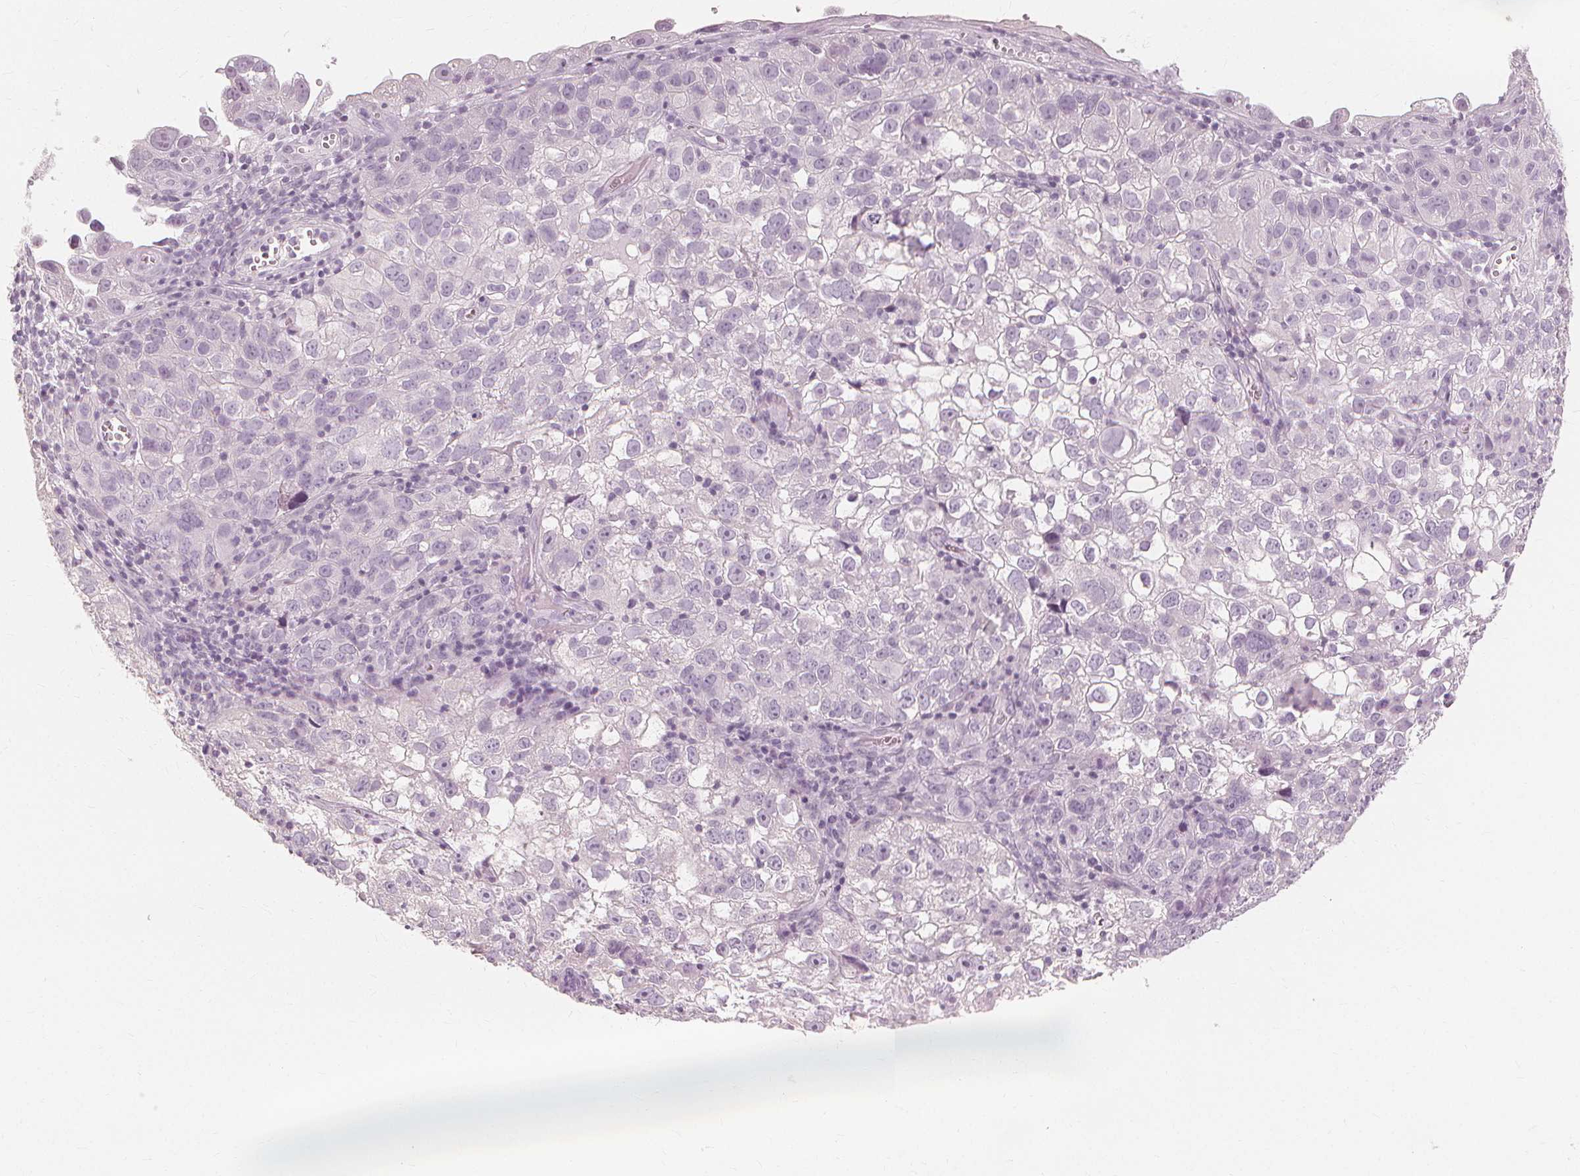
{"staining": {"intensity": "negative", "quantity": "none", "location": "none"}, "tissue": "cervical cancer", "cell_type": "Tumor cells", "image_type": "cancer", "snomed": [{"axis": "morphology", "description": "Squamous cell carcinoma, NOS"}, {"axis": "topography", "description": "Cervix"}], "caption": "Histopathology image shows no protein positivity in tumor cells of squamous cell carcinoma (cervical) tissue.", "gene": "MUC12", "patient": {"sex": "female", "age": 55}}